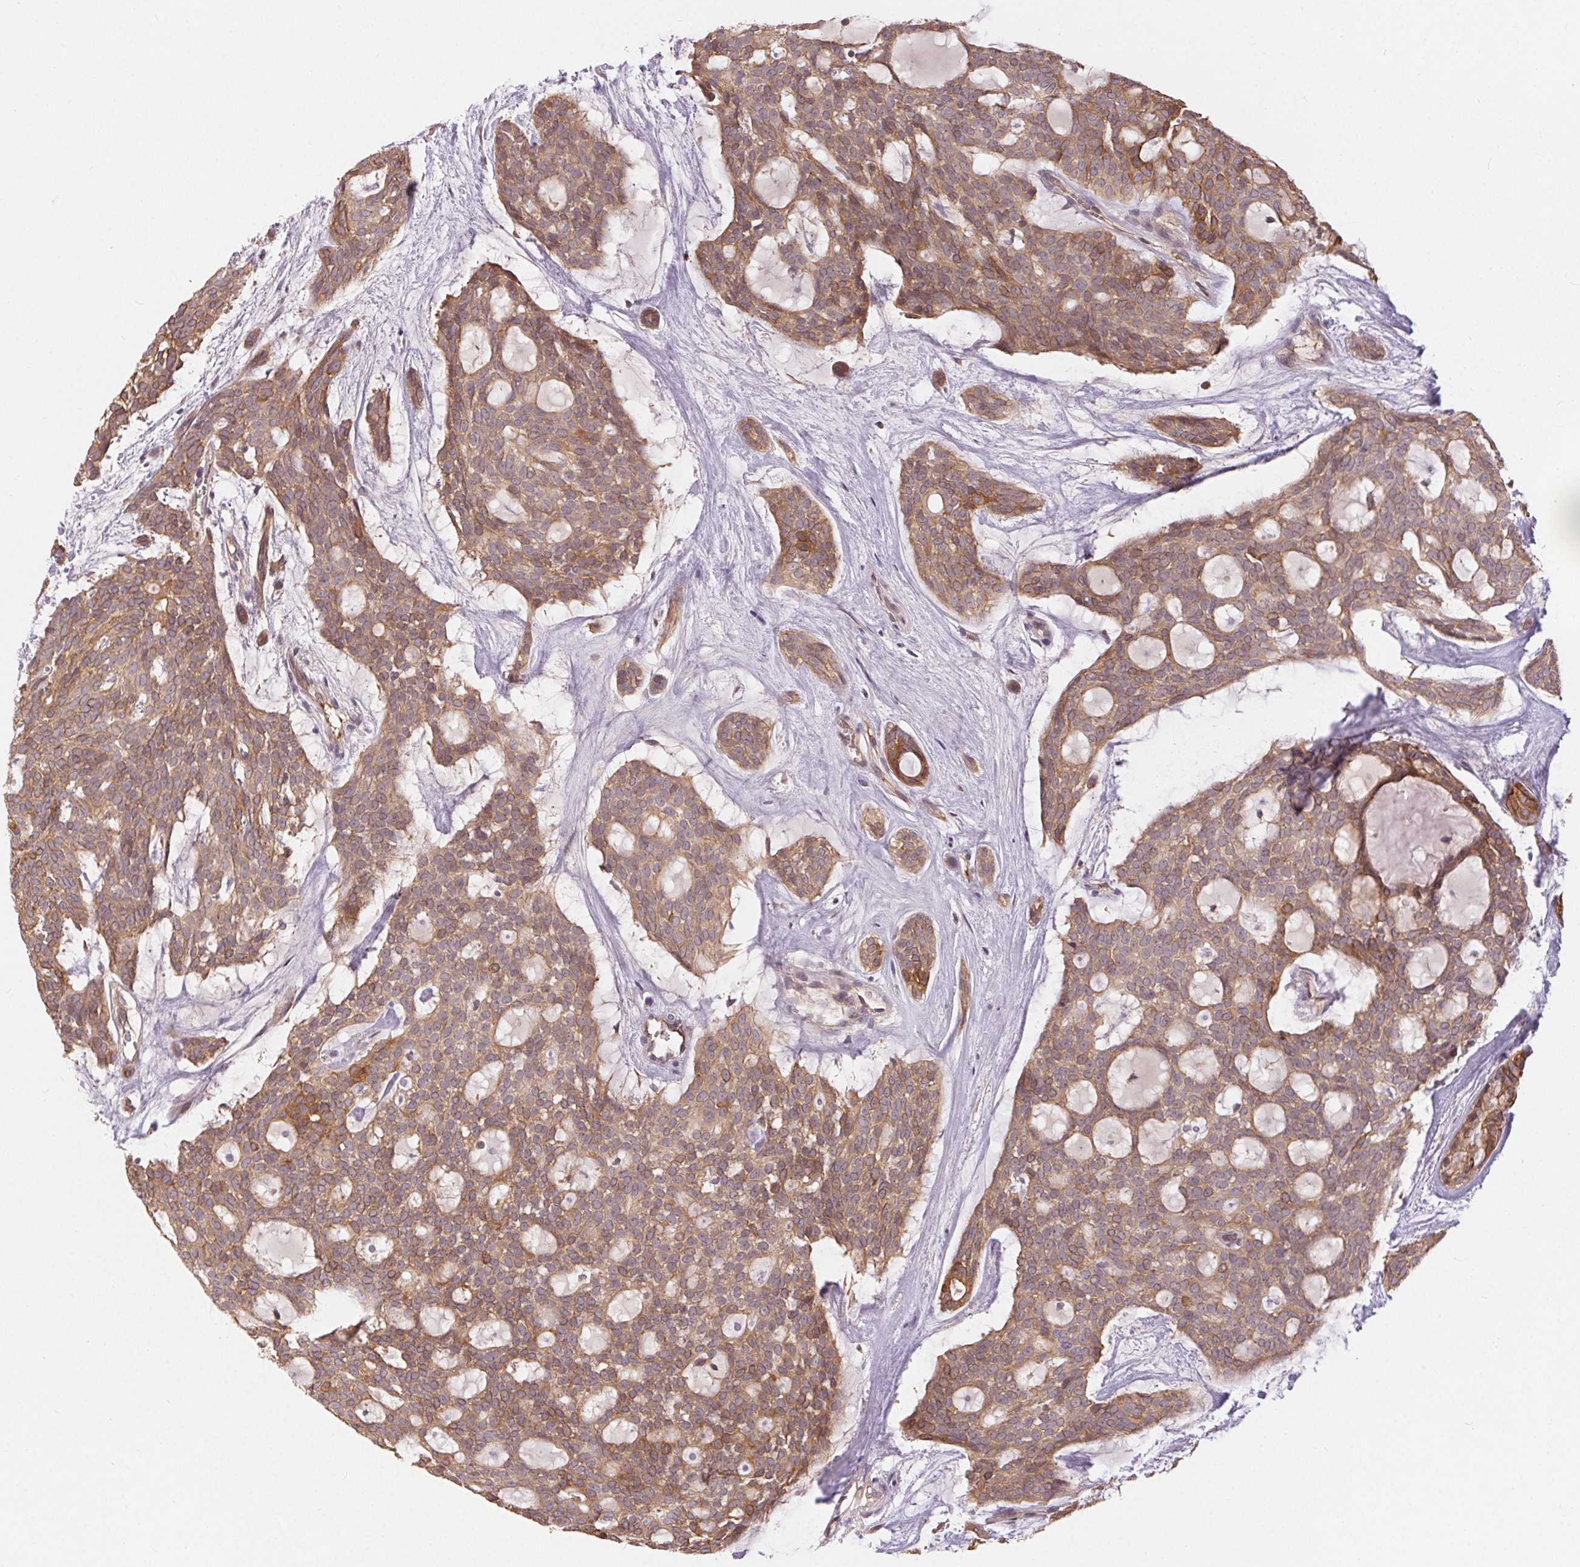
{"staining": {"intensity": "moderate", "quantity": ">75%", "location": "cytoplasmic/membranous"}, "tissue": "head and neck cancer", "cell_type": "Tumor cells", "image_type": "cancer", "snomed": [{"axis": "morphology", "description": "Adenocarcinoma, NOS"}, {"axis": "topography", "description": "Head-Neck"}], "caption": "Immunohistochemistry (IHC) staining of head and neck cancer (adenocarcinoma), which demonstrates medium levels of moderate cytoplasmic/membranous expression in approximately >75% of tumor cells indicating moderate cytoplasmic/membranous protein expression. The staining was performed using DAB (3,3'-diaminobenzidine) (brown) for protein detection and nuclei were counterstained in hematoxylin (blue).", "gene": "MAPKAPK2", "patient": {"sex": "male", "age": 66}}